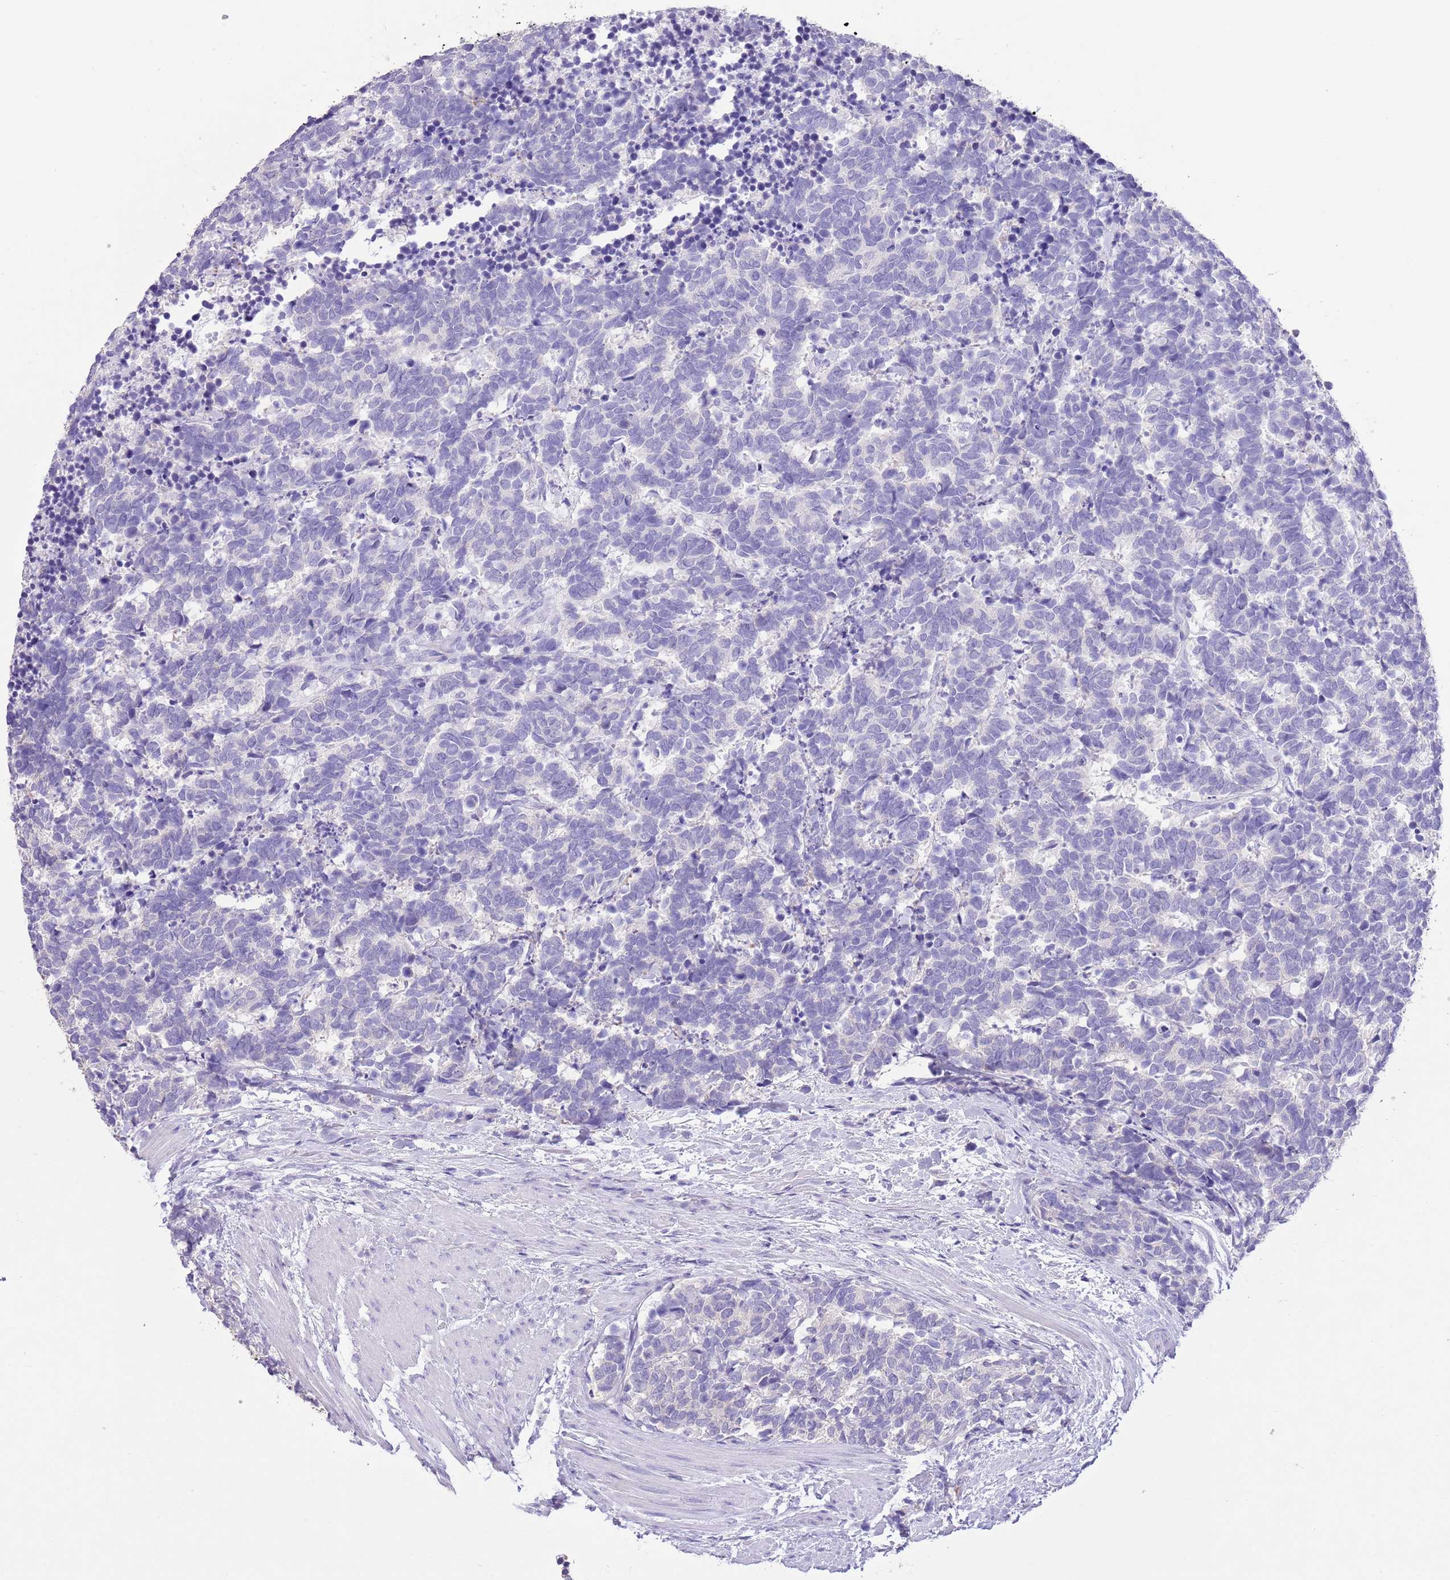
{"staining": {"intensity": "negative", "quantity": "none", "location": "none"}, "tissue": "carcinoid", "cell_type": "Tumor cells", "image_type": "cancer", "snomed": [{"axis": "morphology", "description": "Carcinoma, NOS"}, {"axis": "morphology", "description": "Carcinoid, malignant, NOS"}, {"axis": "topography", "description": "Prostate"}], "caption": "IHC image of neoplastic tissue: carcinoma stained with DAB (3,3'-diaminobenzidine) exhibits no significant protein staining in tumor cells. (DAB immunohistochemistry (IHC) with hematoxylin counter stain).", "gene": "CLEC2A", "patient": {"sex": "male", "age": 57}}